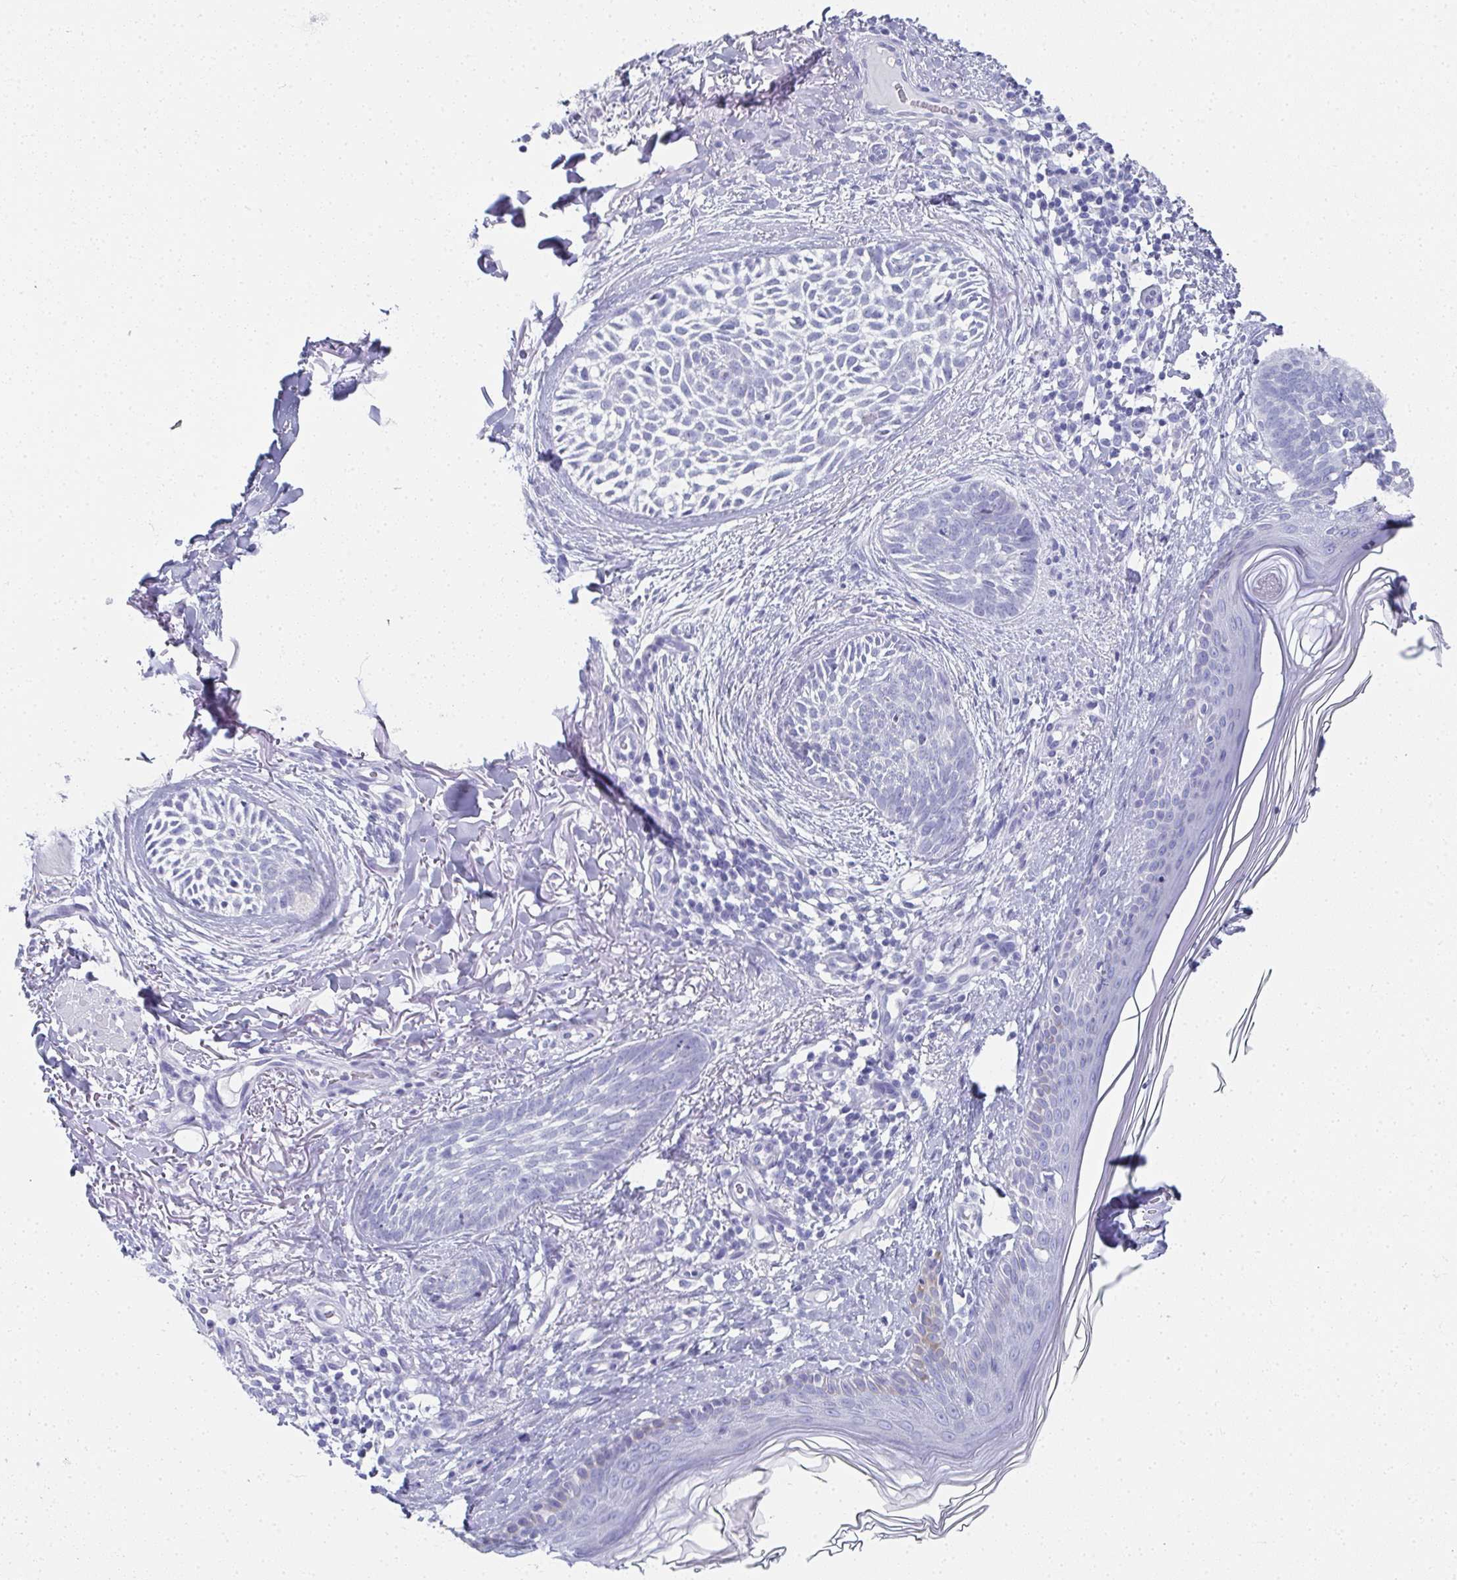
{"staining": {"intensity": "negative", "quantity": "none", "location": "none"}, "tissue": "skin cancer", "cell_type": "Tumor cells", "image_type": "cancer", "snomed": [{"axis": "morphology", "description": "Basal cell carcinoma"}, {"axis": "topography", "description": "Skin"}], "caption": "The immunohistochemistry histopathology image has no significant expression in tumor cells of skin cancer tissue.", "gene": "SYCP1", "patient": {"sex": "female", "age": 68}}